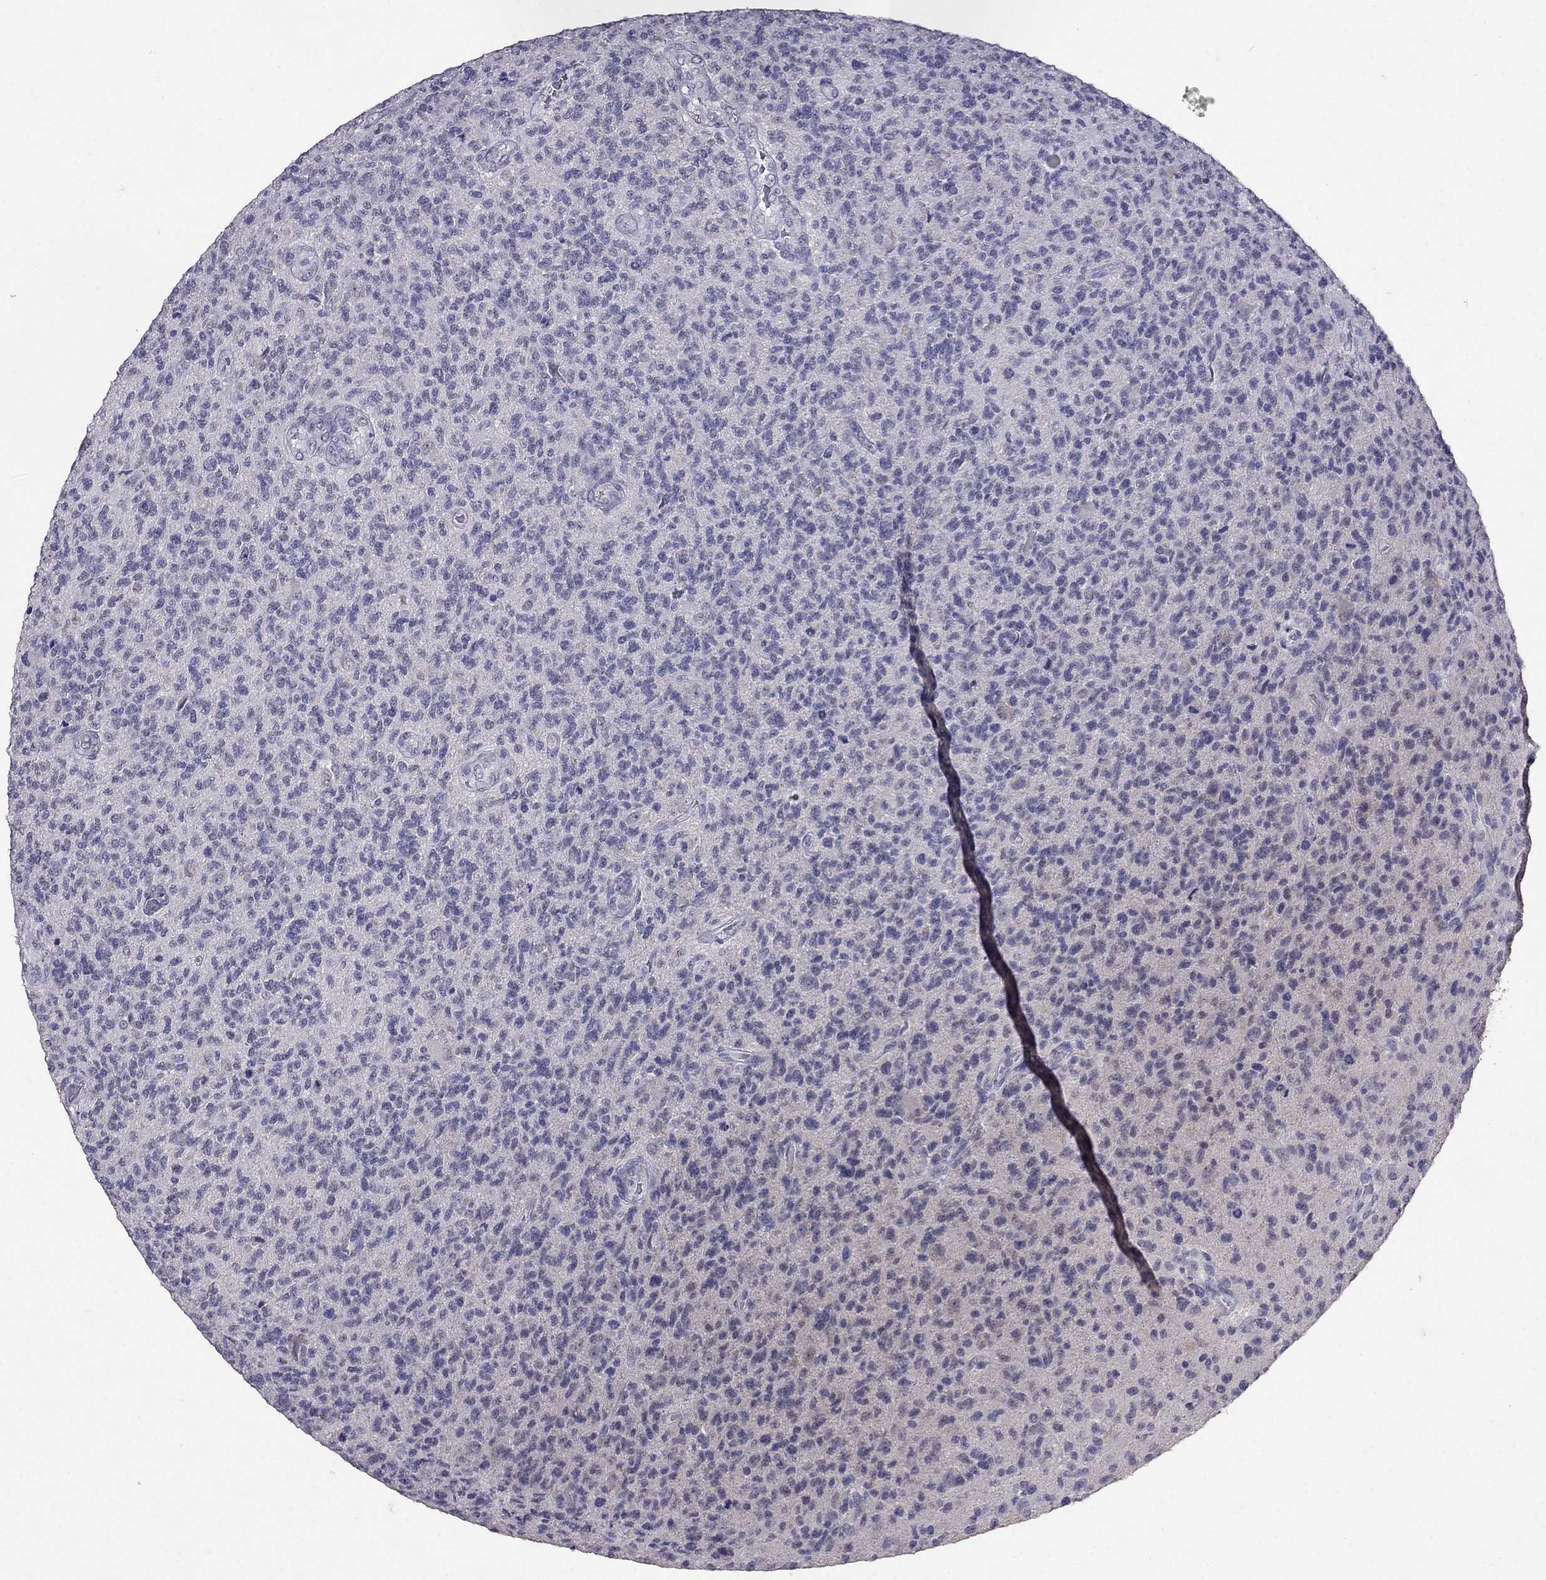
{"staining": {"intensity": "negative", "quantity": "none", "location": "none"}, "tissue": "glioma", "cell_type": "Tumor cells", "image_type": "cancer", "snomed": [{"axis": "morphology", "description": "Glioma, malignant, High grade"}, {"axis": "topography", "description": "Brain"}], "caption": "This is an immunohistochemistry (IHC) micrograph of high-grade glioma (malignant). There is no positivity in tumor cells.", "gene": "CD8B", "patient": {"sex": "male", "age": 56}}